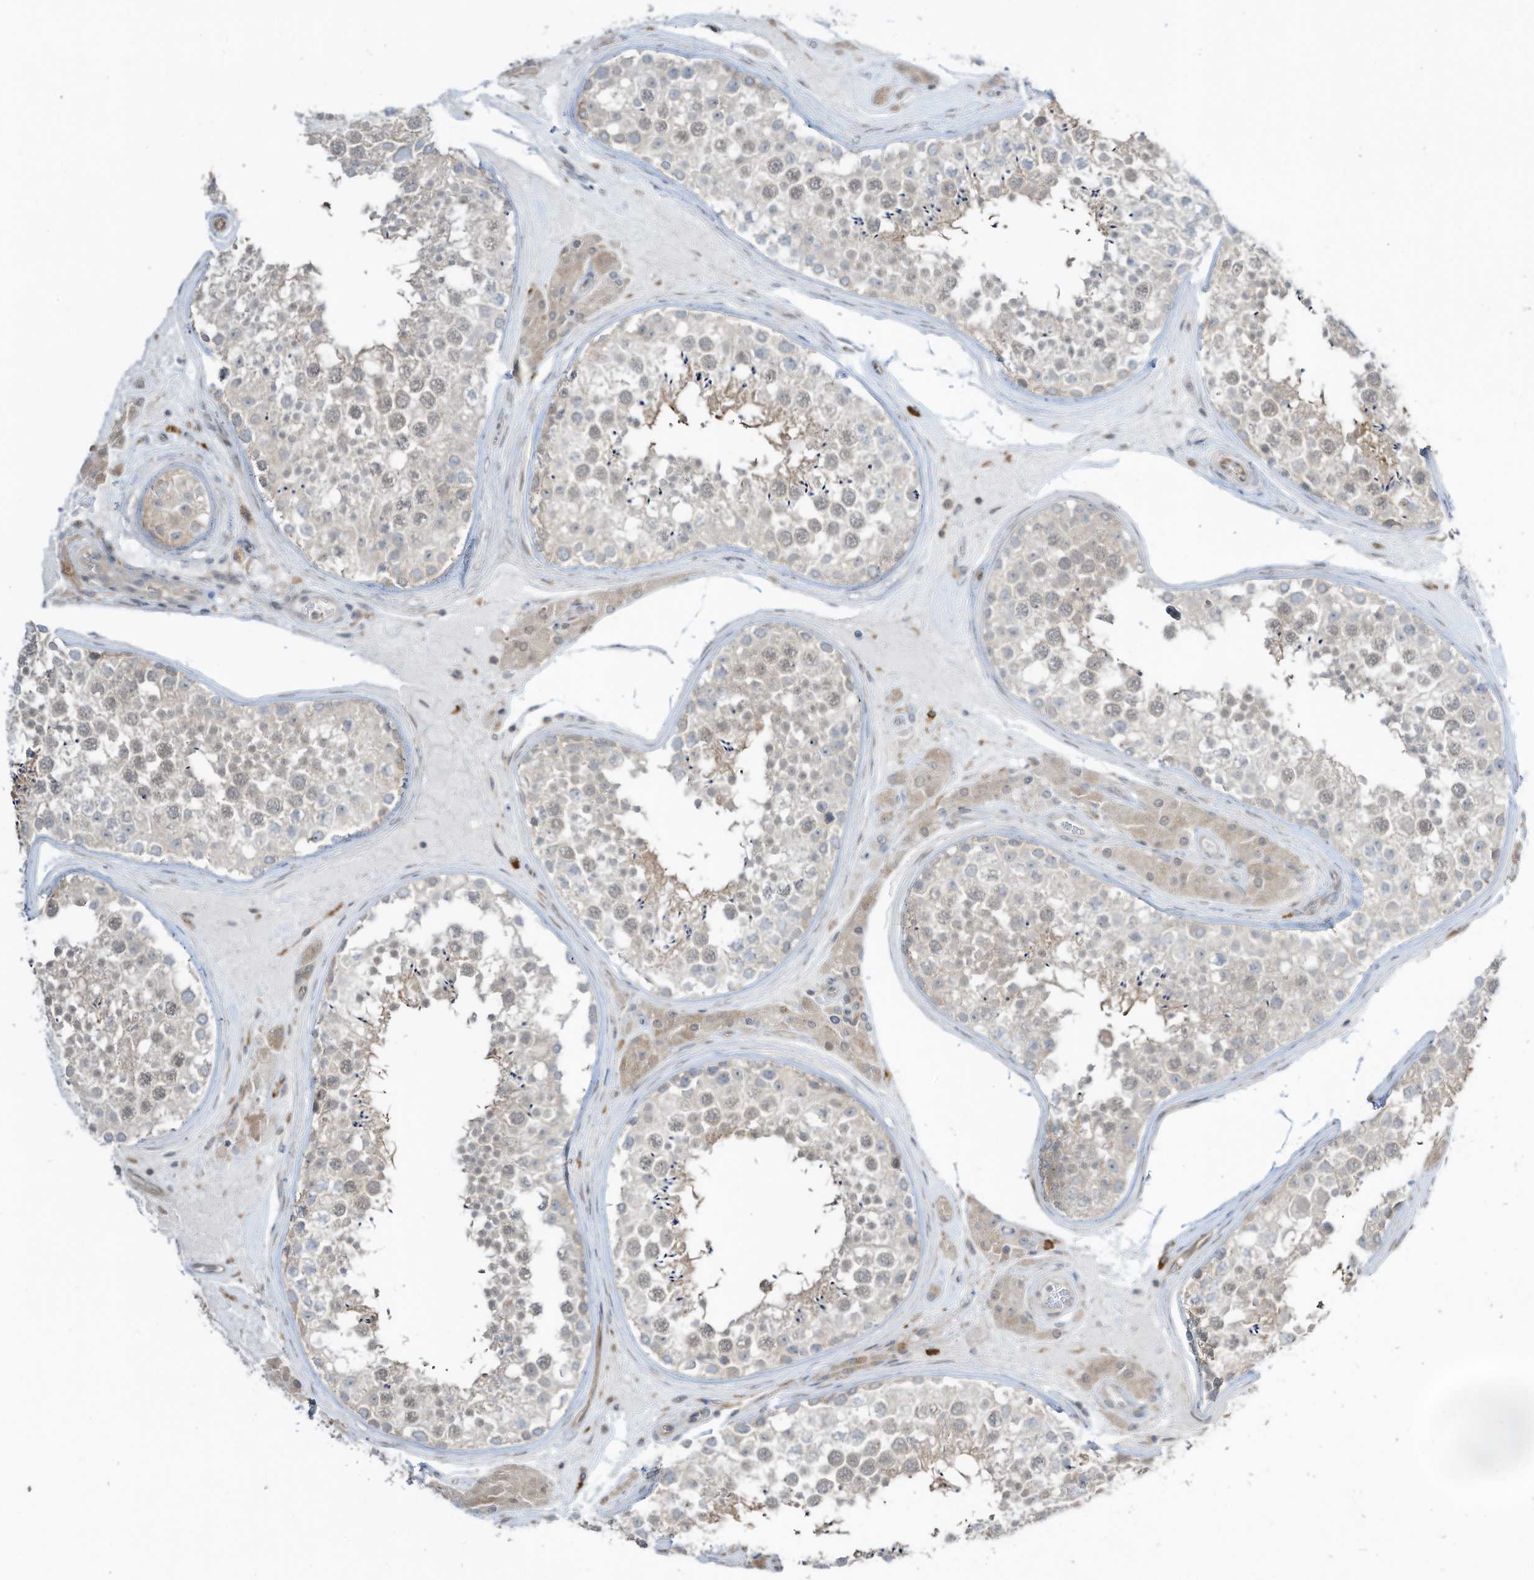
{"staining": {"intensity": "weak", "quantity": "<25%", "location": "cytoplasmic/membranous"}, "tissue": "testis", "cell_type": "Cells in seminiferous ducts", "image_type": "normal", "snomed": [{"axis": "morphology", "description": "Normal tissue, NOS"}, {"axis": "topography", "description": "Testis"}], "caption": "DAB (3,3'-diaminobenzidine) immunohistochemical staining of benign human testis demonstrates no significant expression in cells in seminiferous ducts. (DAB immunohistochemistry, high magnification).", "gene": "DZIP3", "patient": {"sex": "male", "age": 46}}